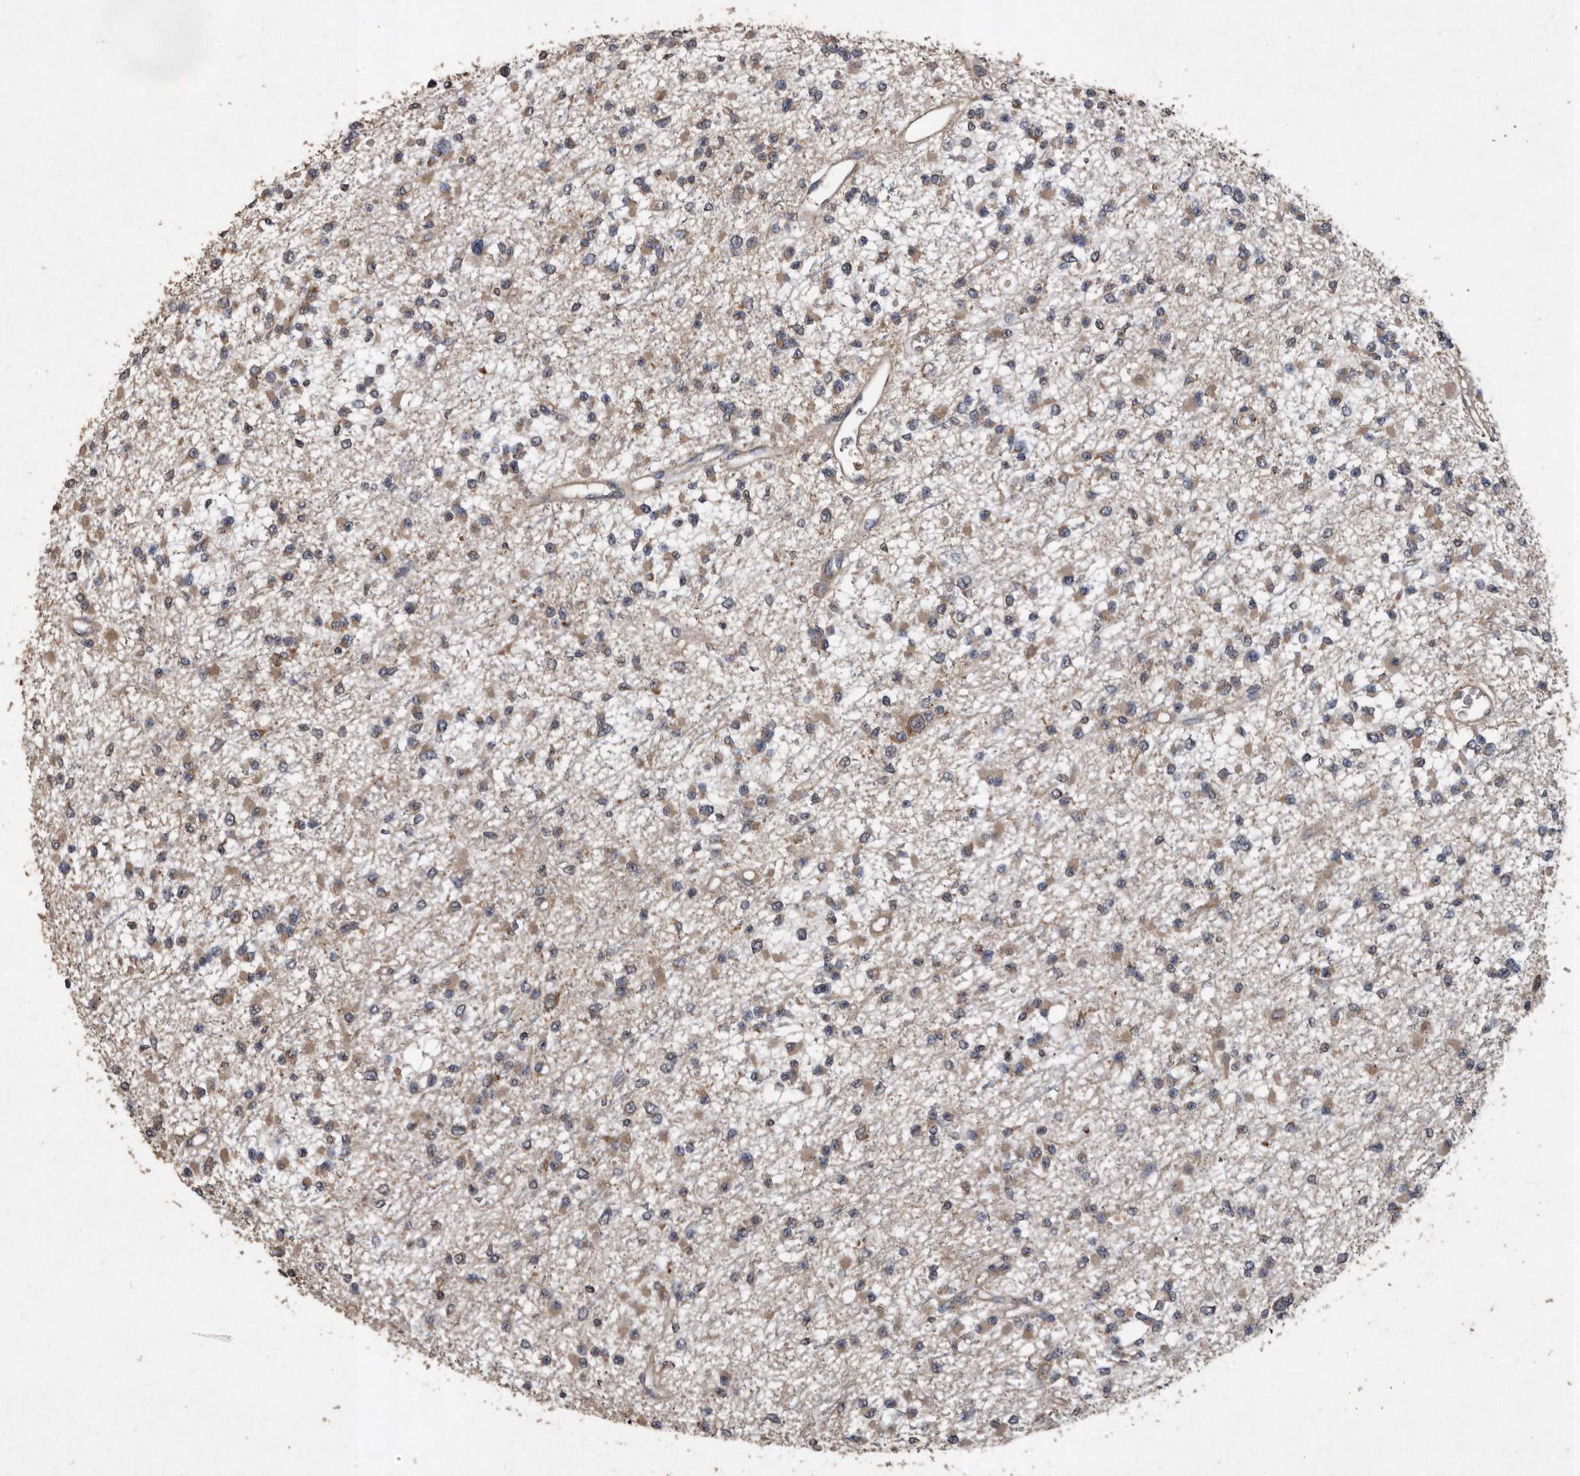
{"staining": {"intensity": "weak", "quantity": ">75%", "location": "cytoplasmic/membranous"}, "tissue": "glioma", "cell_type": "Tumor cells", "image_type": "cancer", "snomed": [{"axis": "morphology", "description": "Glioma, malignant, Low grade"}, {"axis": "topography", "description": "Brain"}], "caption": "Immunohistochemistry (DAB (3,3'-diaminobenzidine)) staining of glioma exhibits weak cytoplasmic/membranous protein expression in about >75% of tumor cells.", "gene": "NRBP1", "patient": {"sex": "female", "age": 22}}